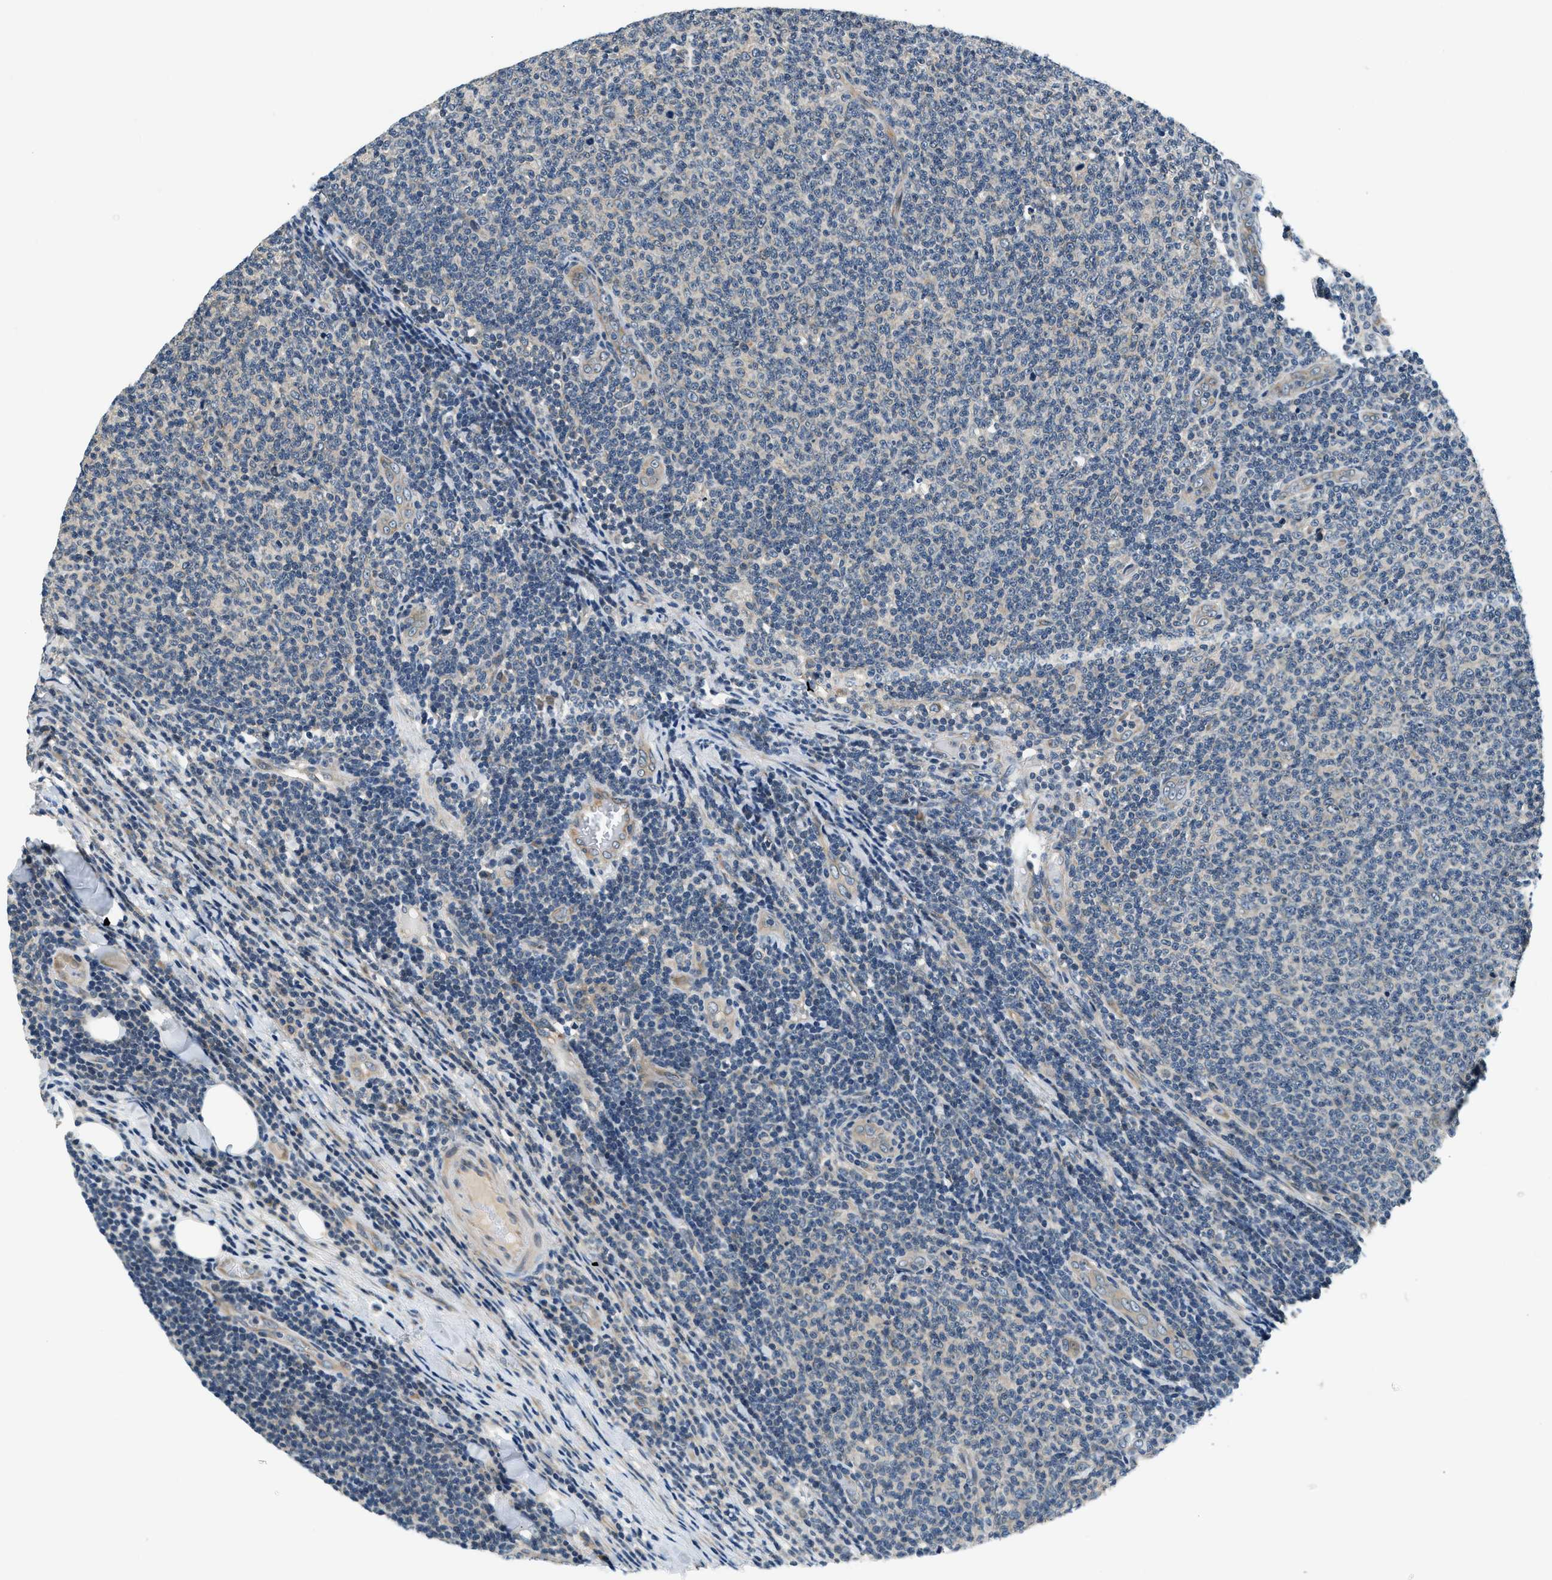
{"staining": {"intensity": "negative", "quantity": "none", "location": "none"}, "tissue": "lymphoma", "cell_type": "Tumor cells", "image_type": "cancer", "snomed": [{"axis": "morphology", "description": "Malignant lymphoma, non-Hodgkin's type, Low grade"}, {"axis": "topography", "description": "Lymph node"}], "caption": "Immunohistochemistry histopathology image of neoplastic tissue: human lymphoma stained with DAB exhibits no significant protein expression in tumor cells. Brightfield microscopy of immunohistochemistry (IHC) stained with DAB (3,3'-diaminobenzidine) (brown) and hematoxylin (blue), captured at high magnification.", "gene": "YAE1", "patient": {"sex": "male", "age": 66}}